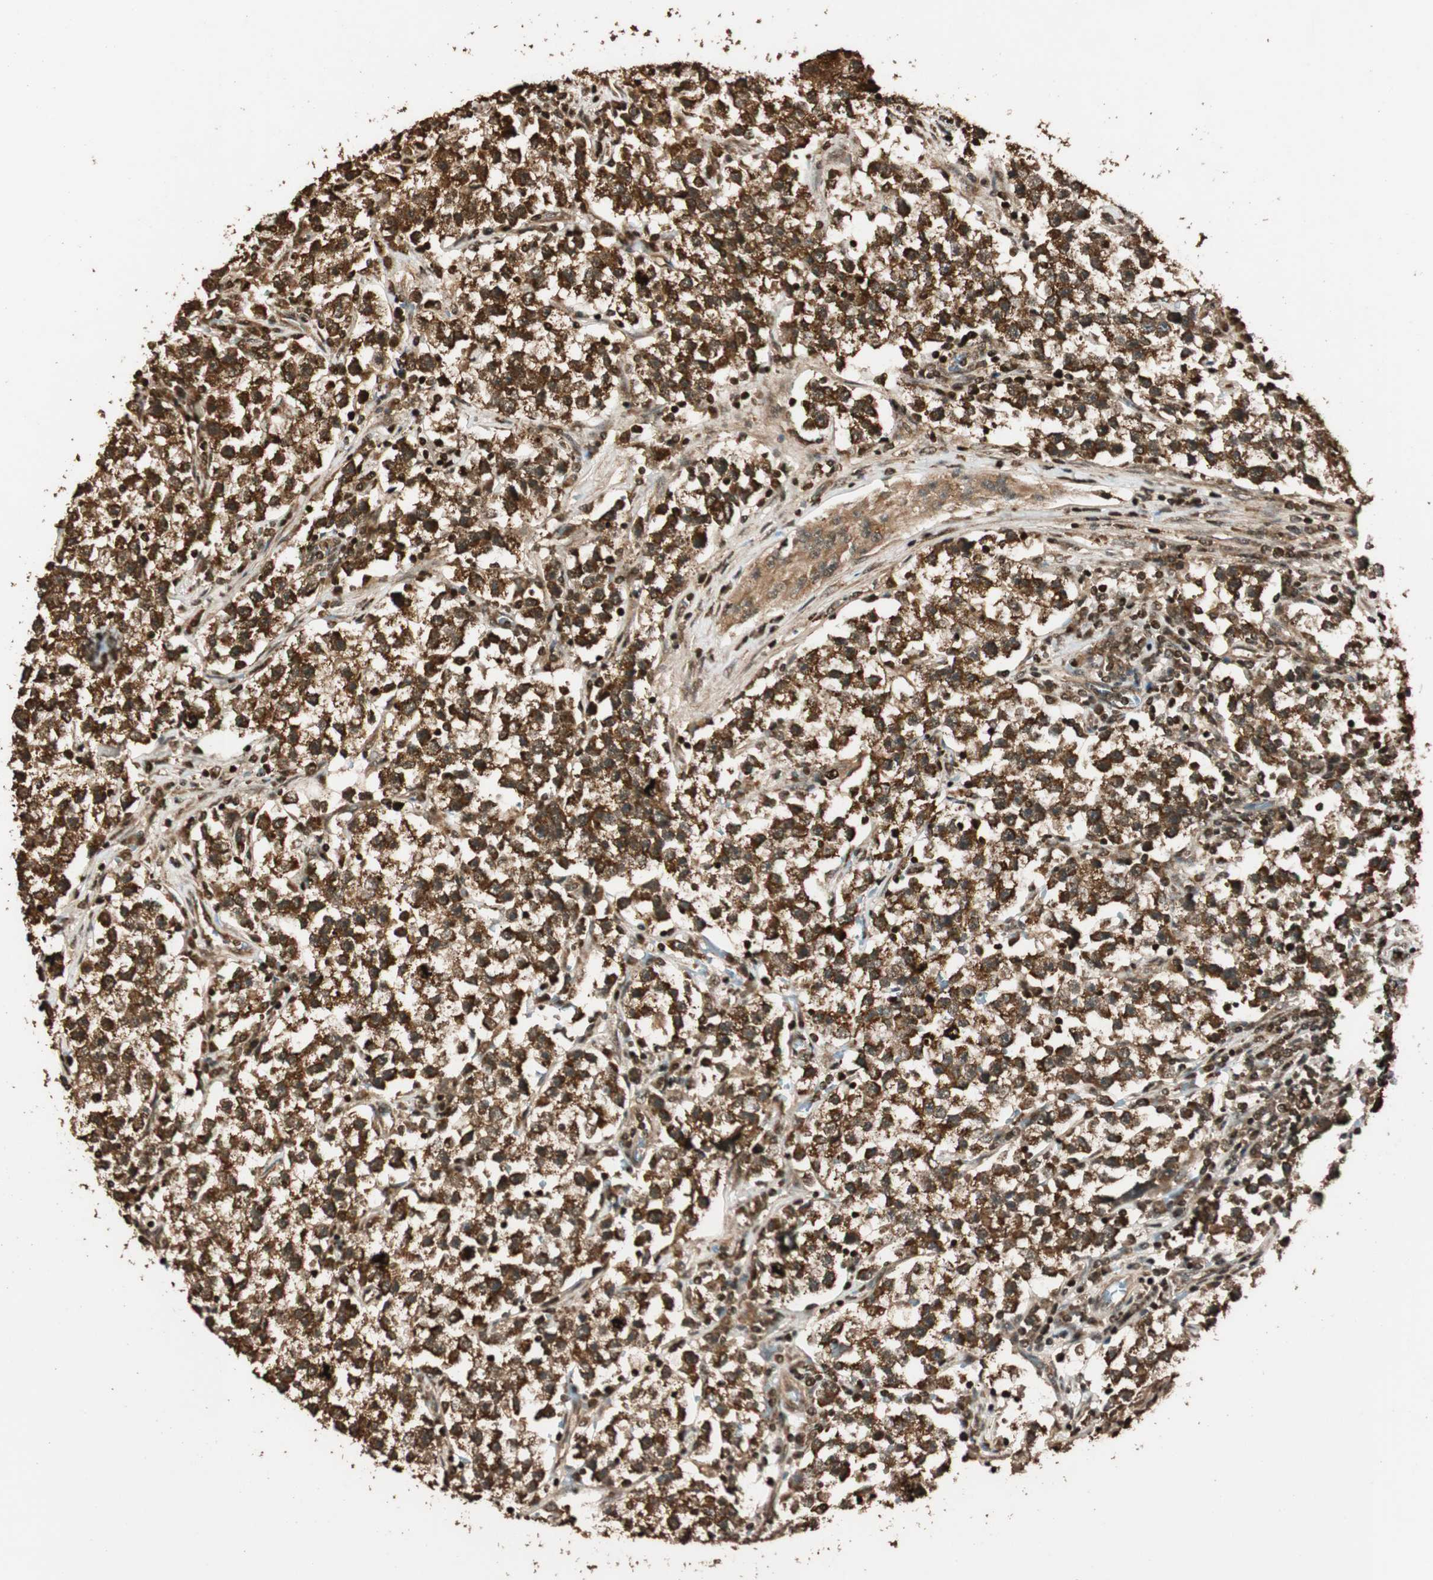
{"staining": {"intensity": "strong", "quantity": ">75%", "location": "cytoplasmic/membranous"}, "tissue": "testis cancer", "cell_type": "Tumor cells", "image_type": "cancer", "snomed": [{"axis": "morphology", "description": "Seminoma, NOS"}, {"axis": "topography", "description": "Testis"}], "caption": "An immunohistochemistry (IHC) micrograph of tumor tissue is shown. Protein staining in brown labels strong cytoplasmic/membranous positivity in testis cancer (seminoma) within tumor cells.", "gene": "ALKBH5", "patient": {"sex": "male", "age": 22}}